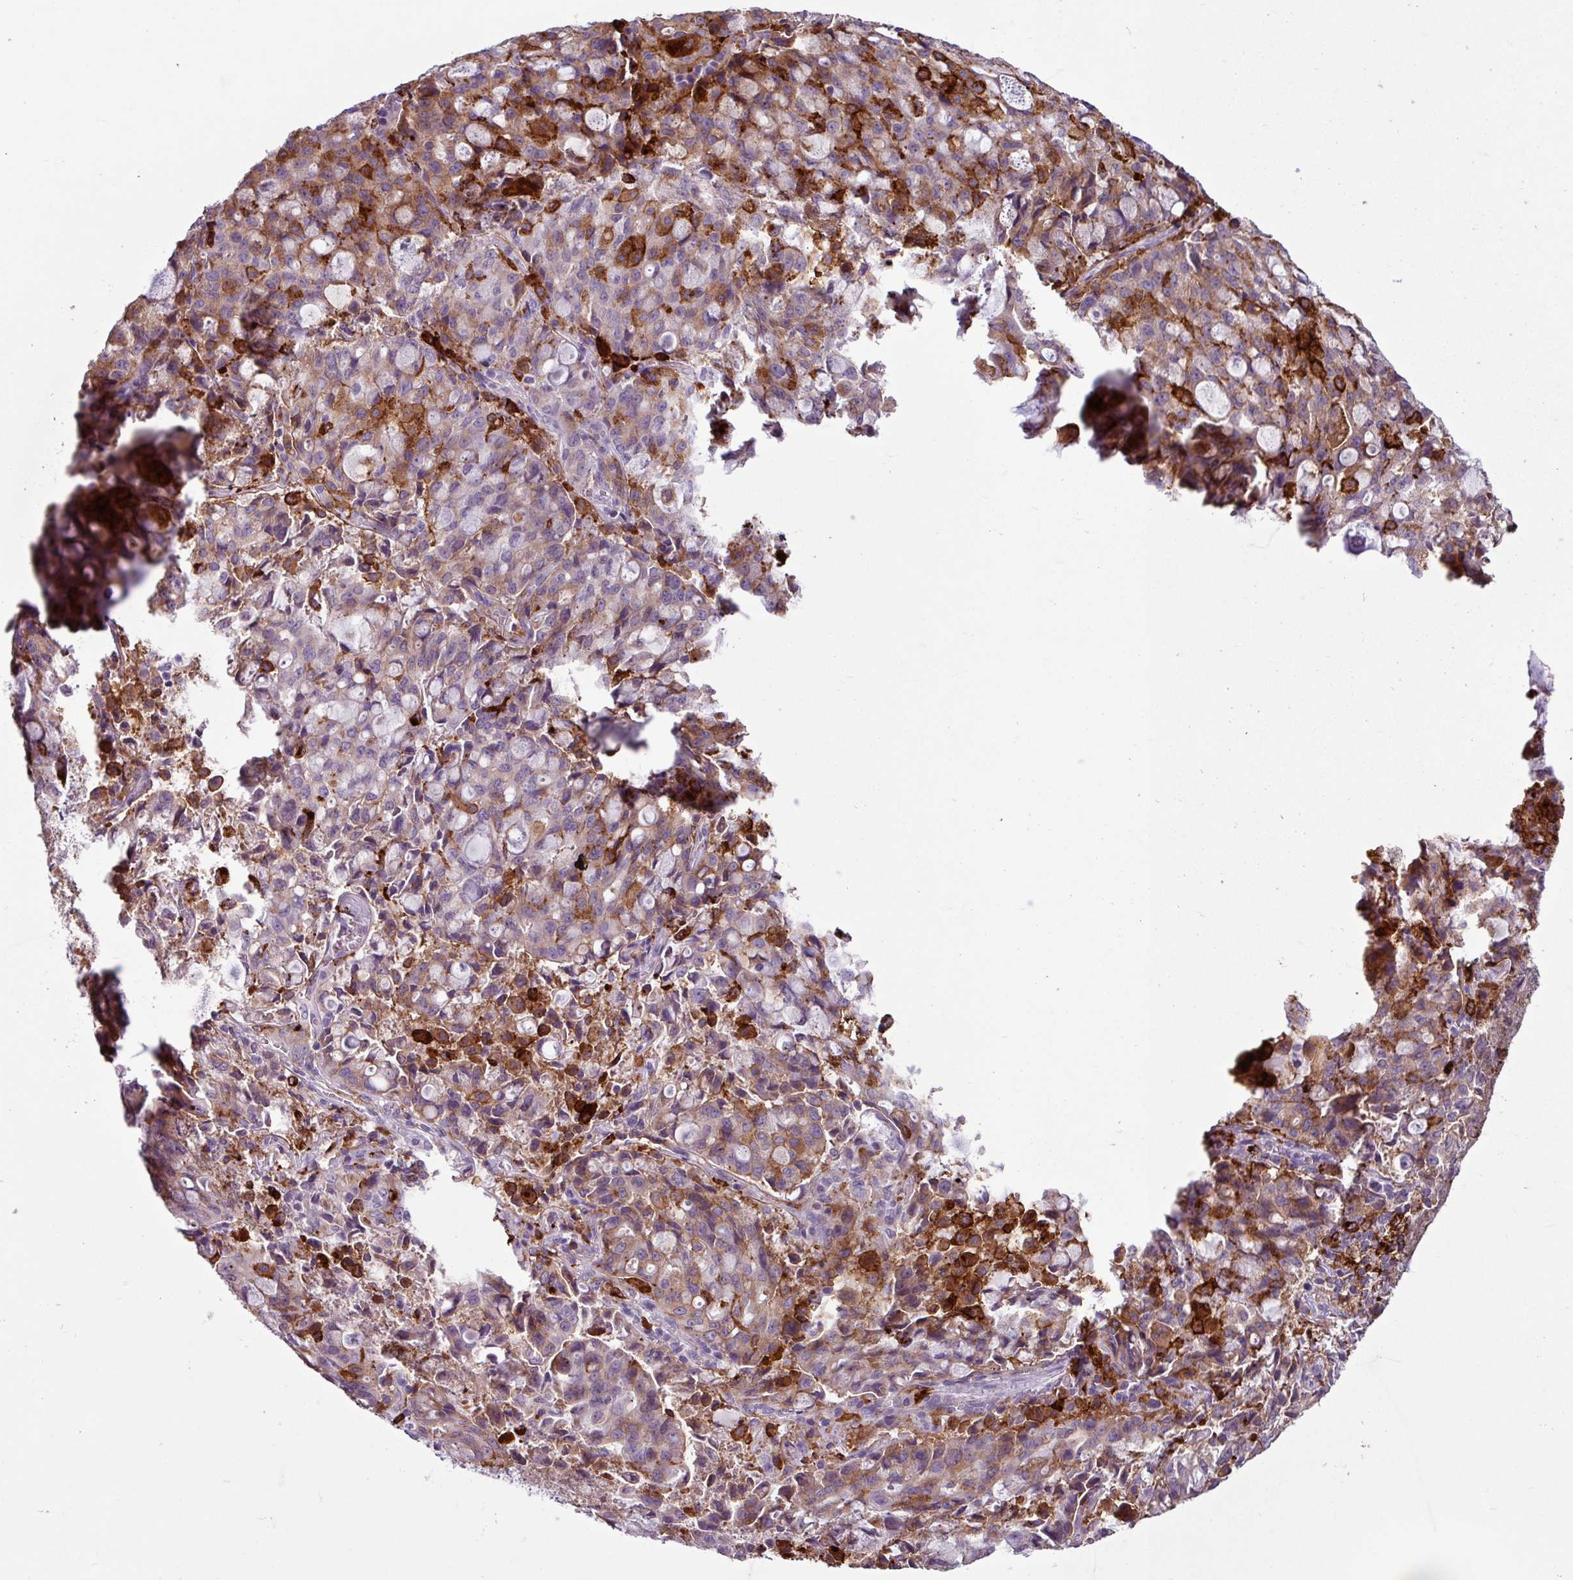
{"staining": {"intensity": "moderate", "quantity": ">75%", "location": "cytoplasmic/membranous"}, "tissue": "lung cancer", "cell_type": "Tumor cells", "image_type": "cancer", "snomed": [{"axis": "morphology", "description": "Adenocarcinoma, NOS"}, {"axis": "topography", "description": "Lung"}], "caption": "A brown stain shows moderate cytoplasmic/membranous expression of a protein in lung cancer tumor cells.", "gene": "C9orf24", "patient": {"sex": "female", "age": 44}}